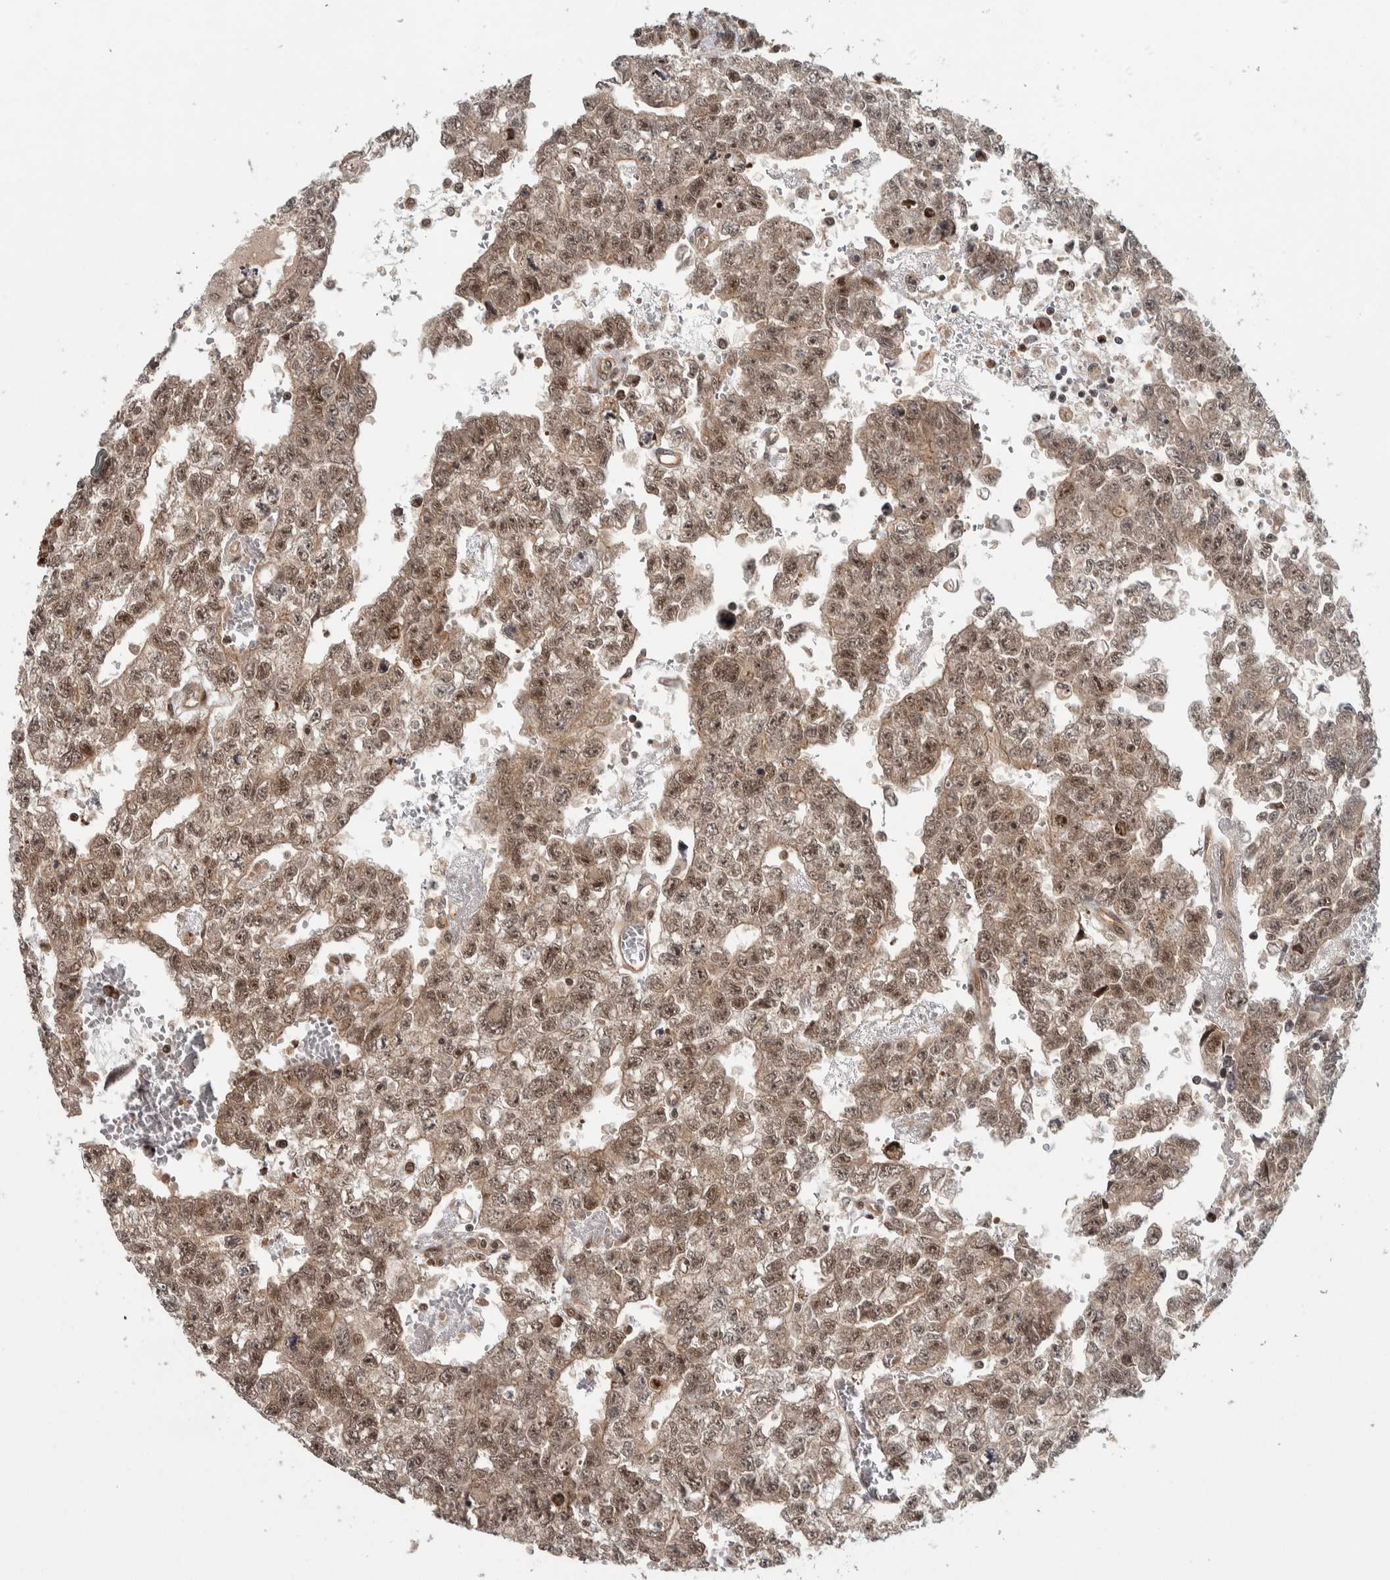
{"staining": {"intensity": "moderate", "quantity": ">75%", "location": "nuclear"}, "tissue": "testis cancer", "cell_type": "Tumor cells", "image_type": "cancer", "snomed": [{"axis": "morphology", "description": "Seminoma, NOS"}, {"axis": "morphology", "description": "Carcinoma, Embryonal, NOS"}, {"axis": "topography", "description": "Testis"}], "caption": "Human testis cancer (embryonal carcinoma) stained with a protein marker displays moderate staining in tumor cells.", "gene": "RPS6KA4", "patient": {"sex": "male", "age": 38}}